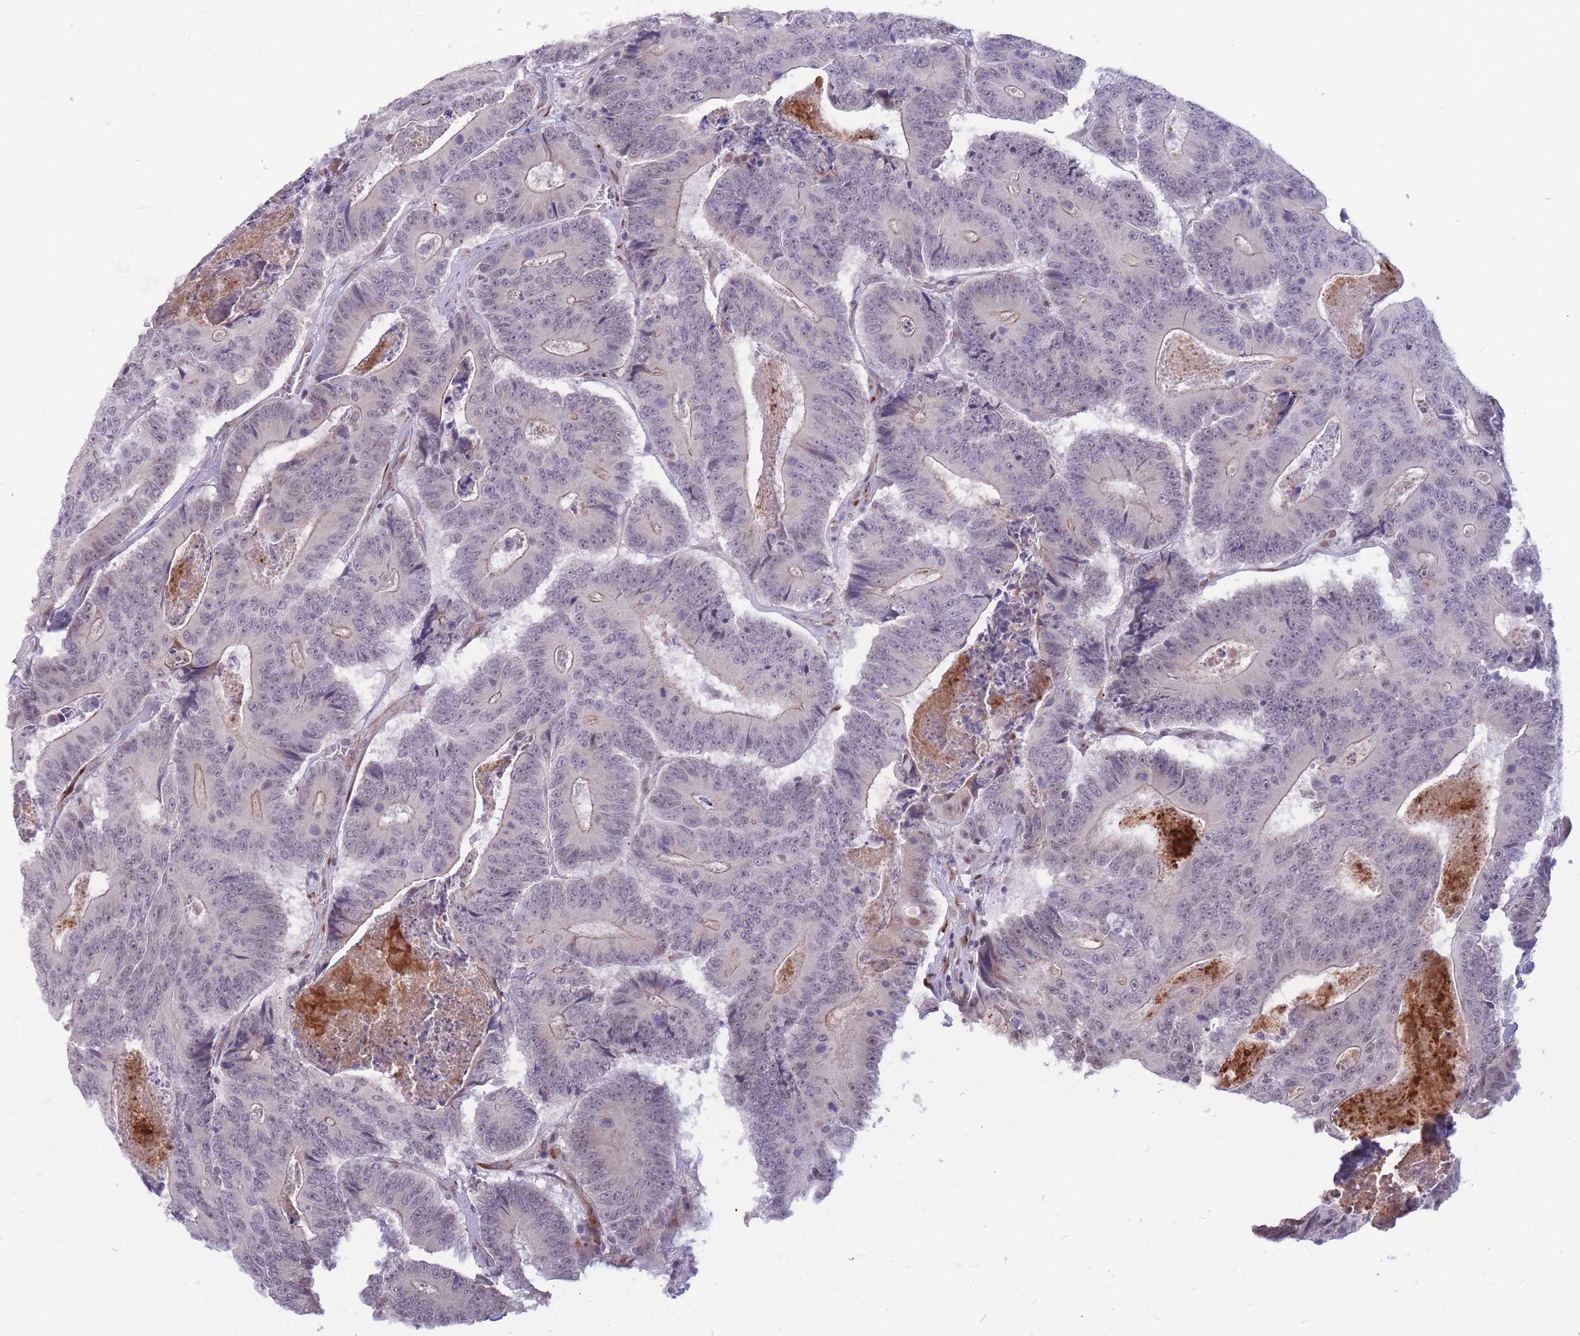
{"staining": {"intensity": "negative", "quantity": "none", "location": "none"}, "tissue": "colorectal cancer", "cell_type": "Tumor cells", "image_type": "cancer", "snomed": [{"axis": "morphology", "description": "Adenocarcinoma, NOS"}, {"axis": "topography", "description": "Colon"}], "caption": "Immunohistochemistry (IHC) of human colorectal cancer reveals no positivity in tumor cells. The staining was performed using DAB (3,3'-diaminobenzidine) to visualize the protein expression in brown, while the nuclei were stained in blue with hematoxylin (Magnification: 20x).", "gene": "ADD2", "patient": {"sex": "male", "age": 83}}